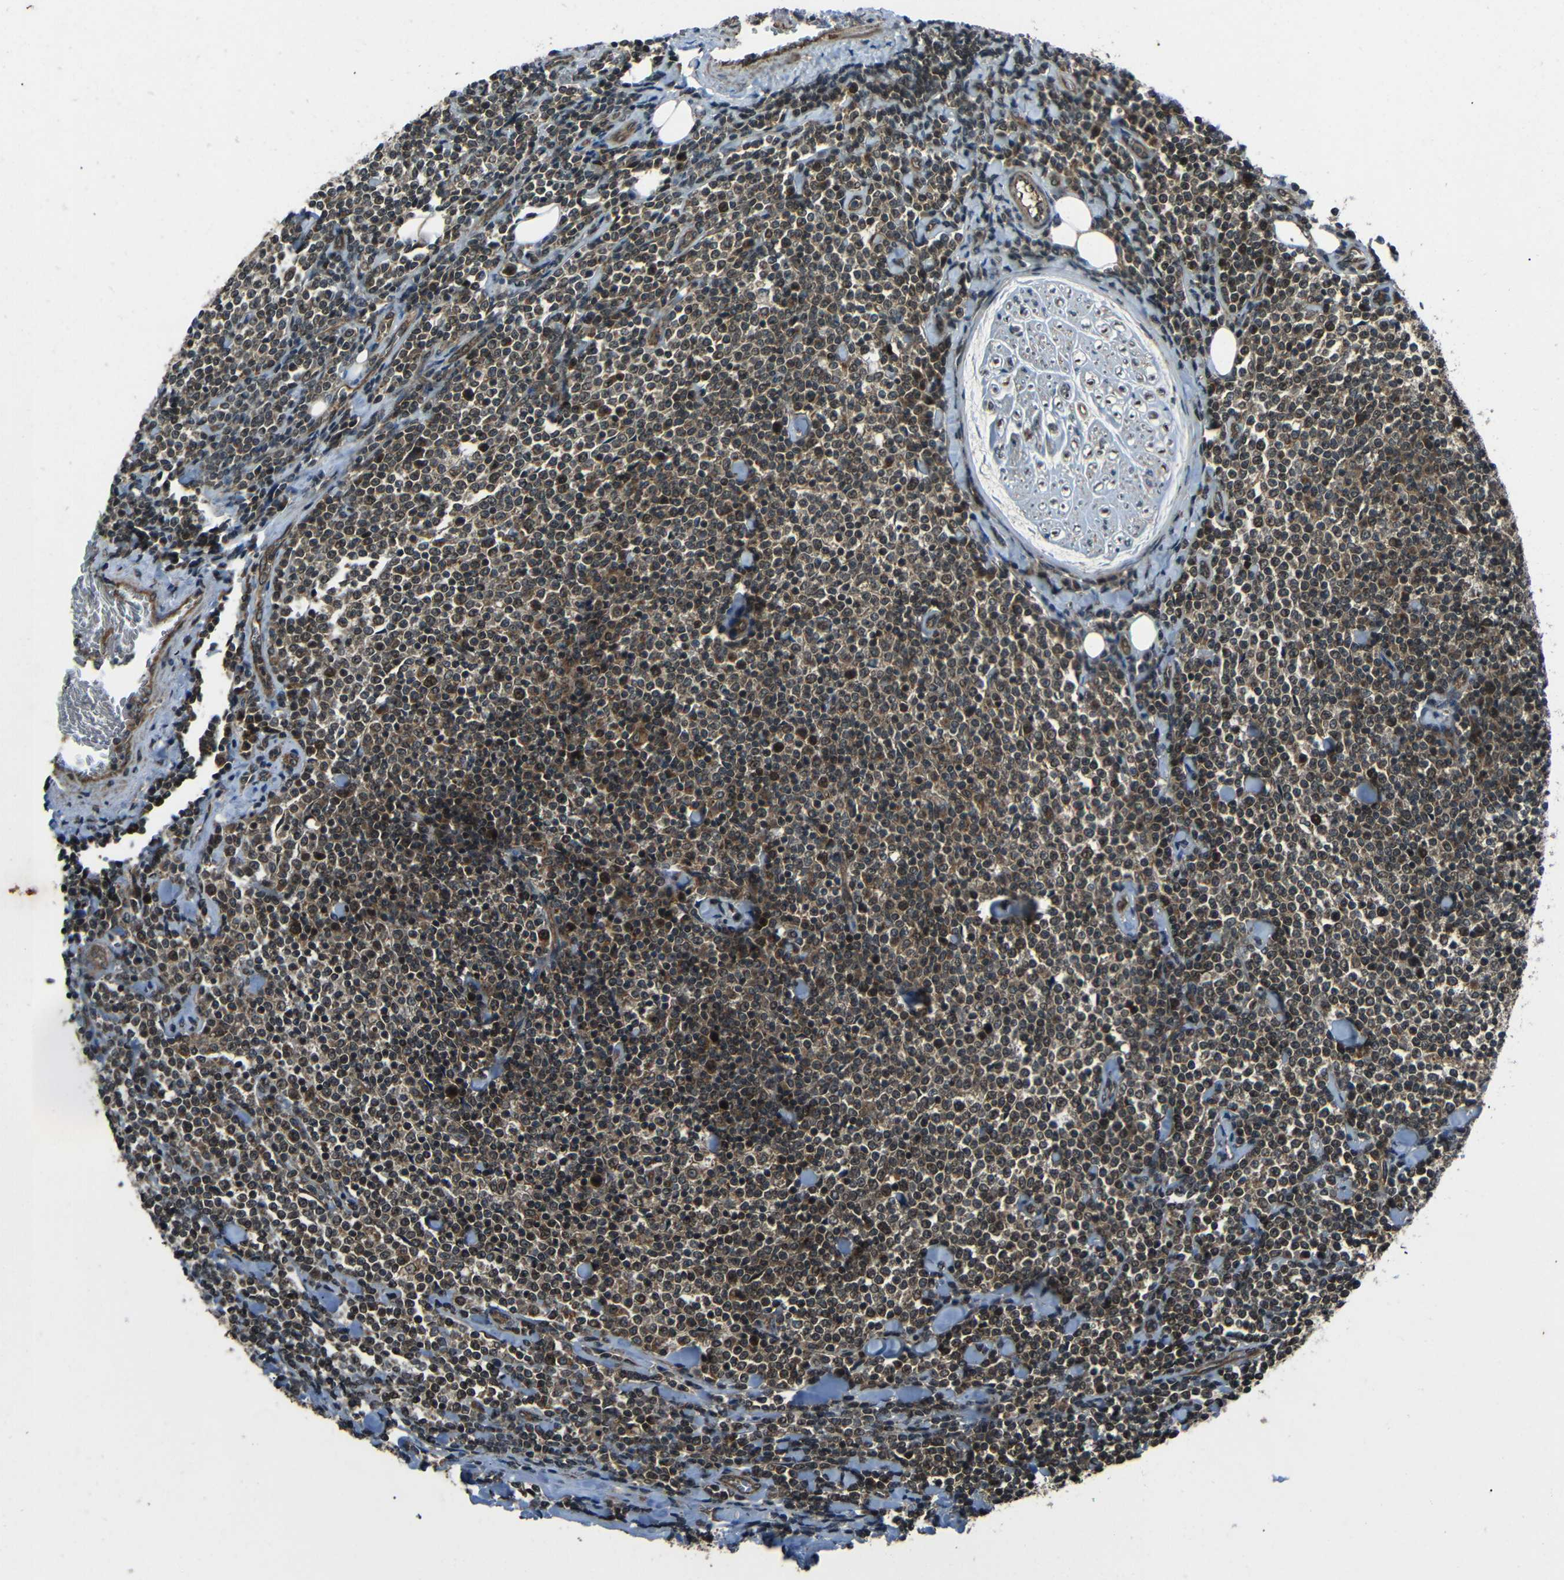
{"staining": {"intensity": "moderate", "quantity": "25%-75%", "location": "cytoplasmic/membranous,nuclear"}, "tissue": "lymphoma", "cell_type": "Tumor cells", "image_type": "cancer", "snomed": [{"axis": "morphology", "description": "Malignant lymphoma, non-Hodgkin's type, Low grade"}, {"axis": "topography", "description": "Soft tissue"}], "caption": "The photomicrograph exhibits immunohistochemical staining of lymphoma. There is moderate cytoplasmic/membranous and nuclear expression is present in approximately 25%-75% of tumor cells.", "gene": "PLK2", "patient": {"sex": "male", "age": 92}}